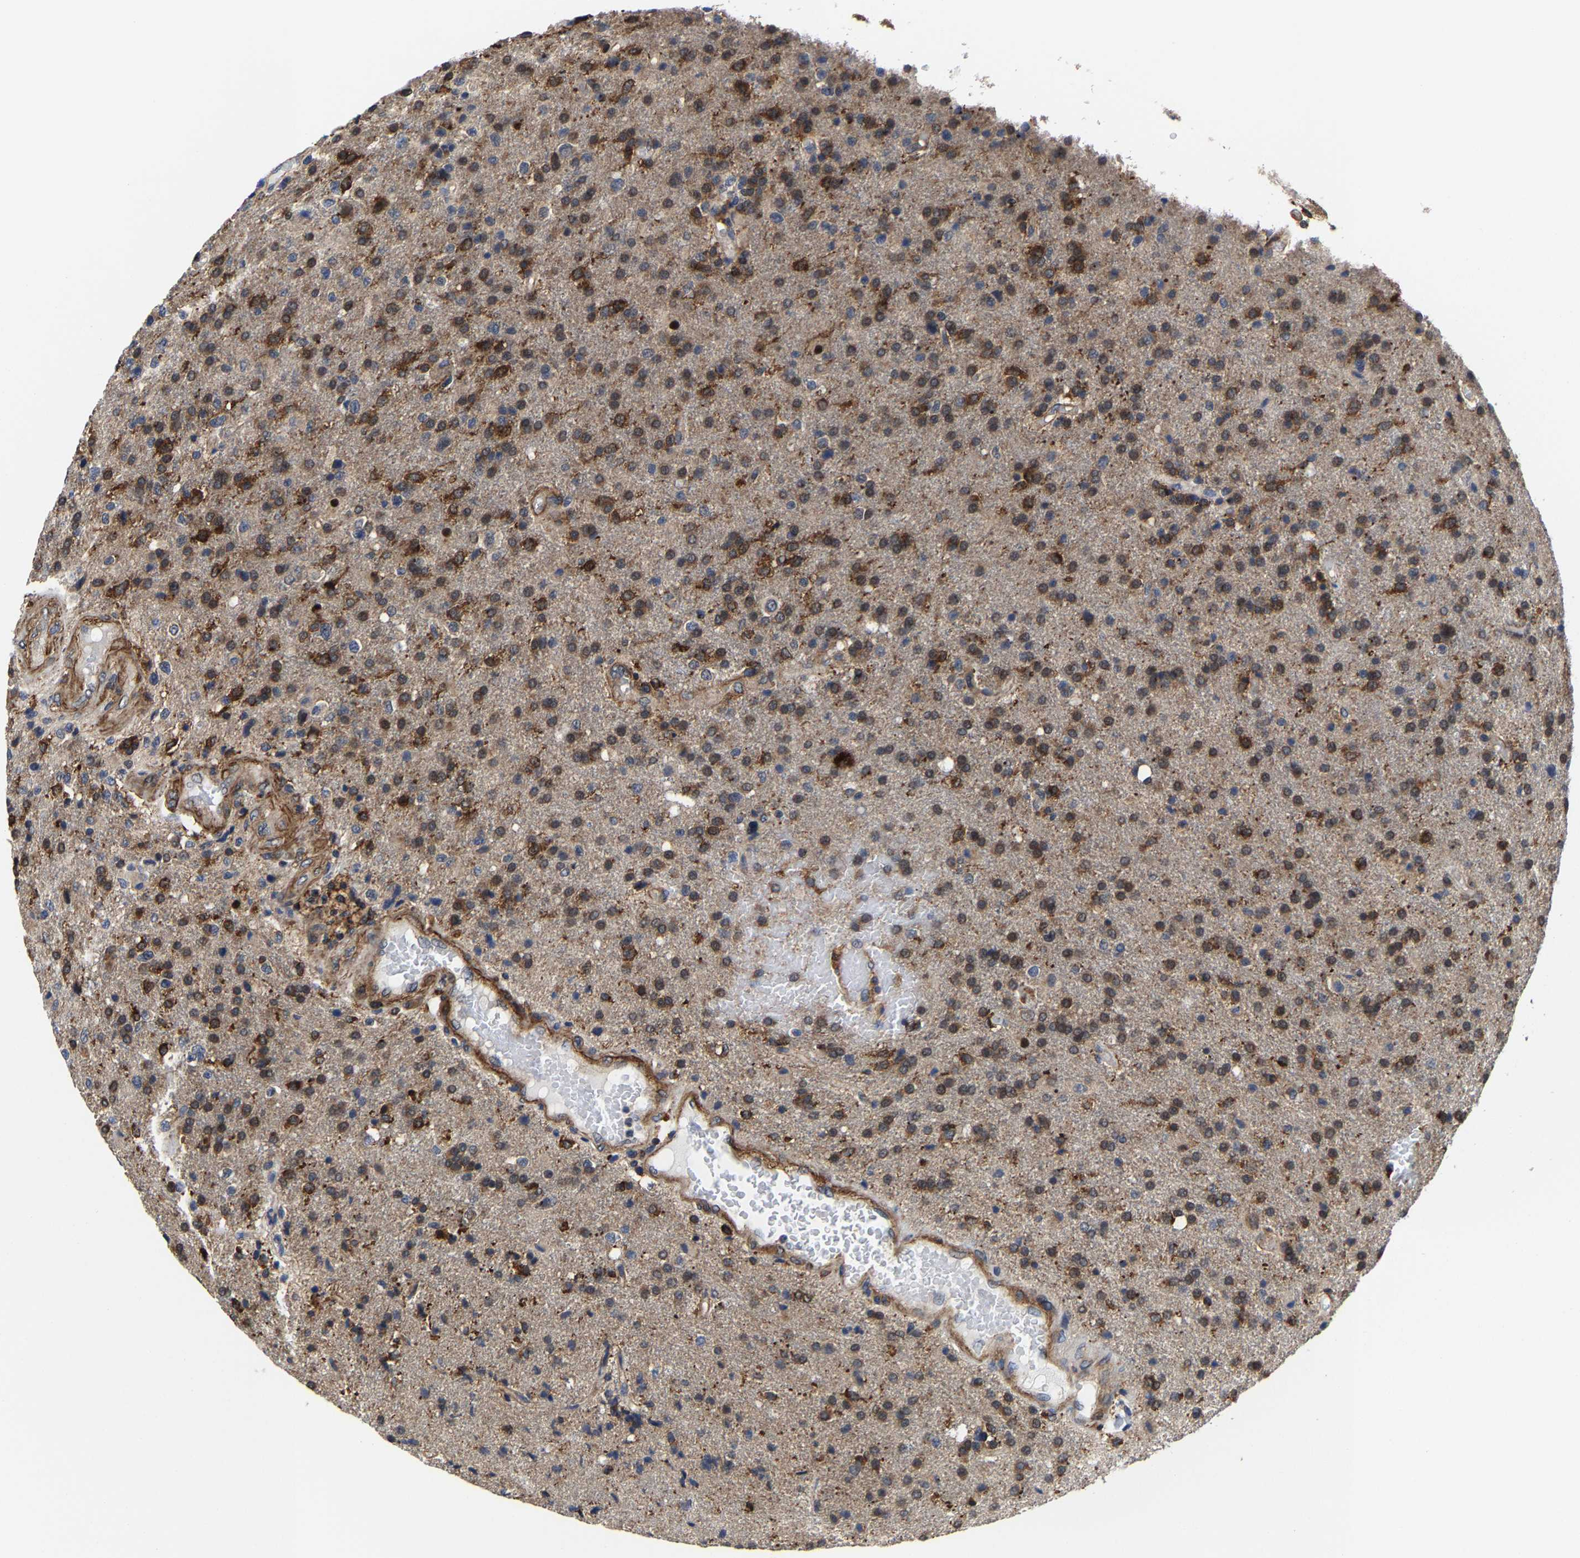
{"staining": {"intensity": "moderate", "quantity": ">75%", "location": "cytoplasmic/membranous"}, "tissue": "glioma", "cell_type": "Tumor cells", "image_type": "cancer", "snomed": [{"axis": "morphology", "description": "Glioma, malignant, High grade"}, {"axis": "topography", "description": "Brain"}], "caption": "The histopathology image reveals a brown stain indicating the presence of a protein in the cytoplasmic/membranous of tumor cells in malignant glioma (high-grade).", "gene": "PFKFB3", "patient": {"sex": "male", "age": 72}}